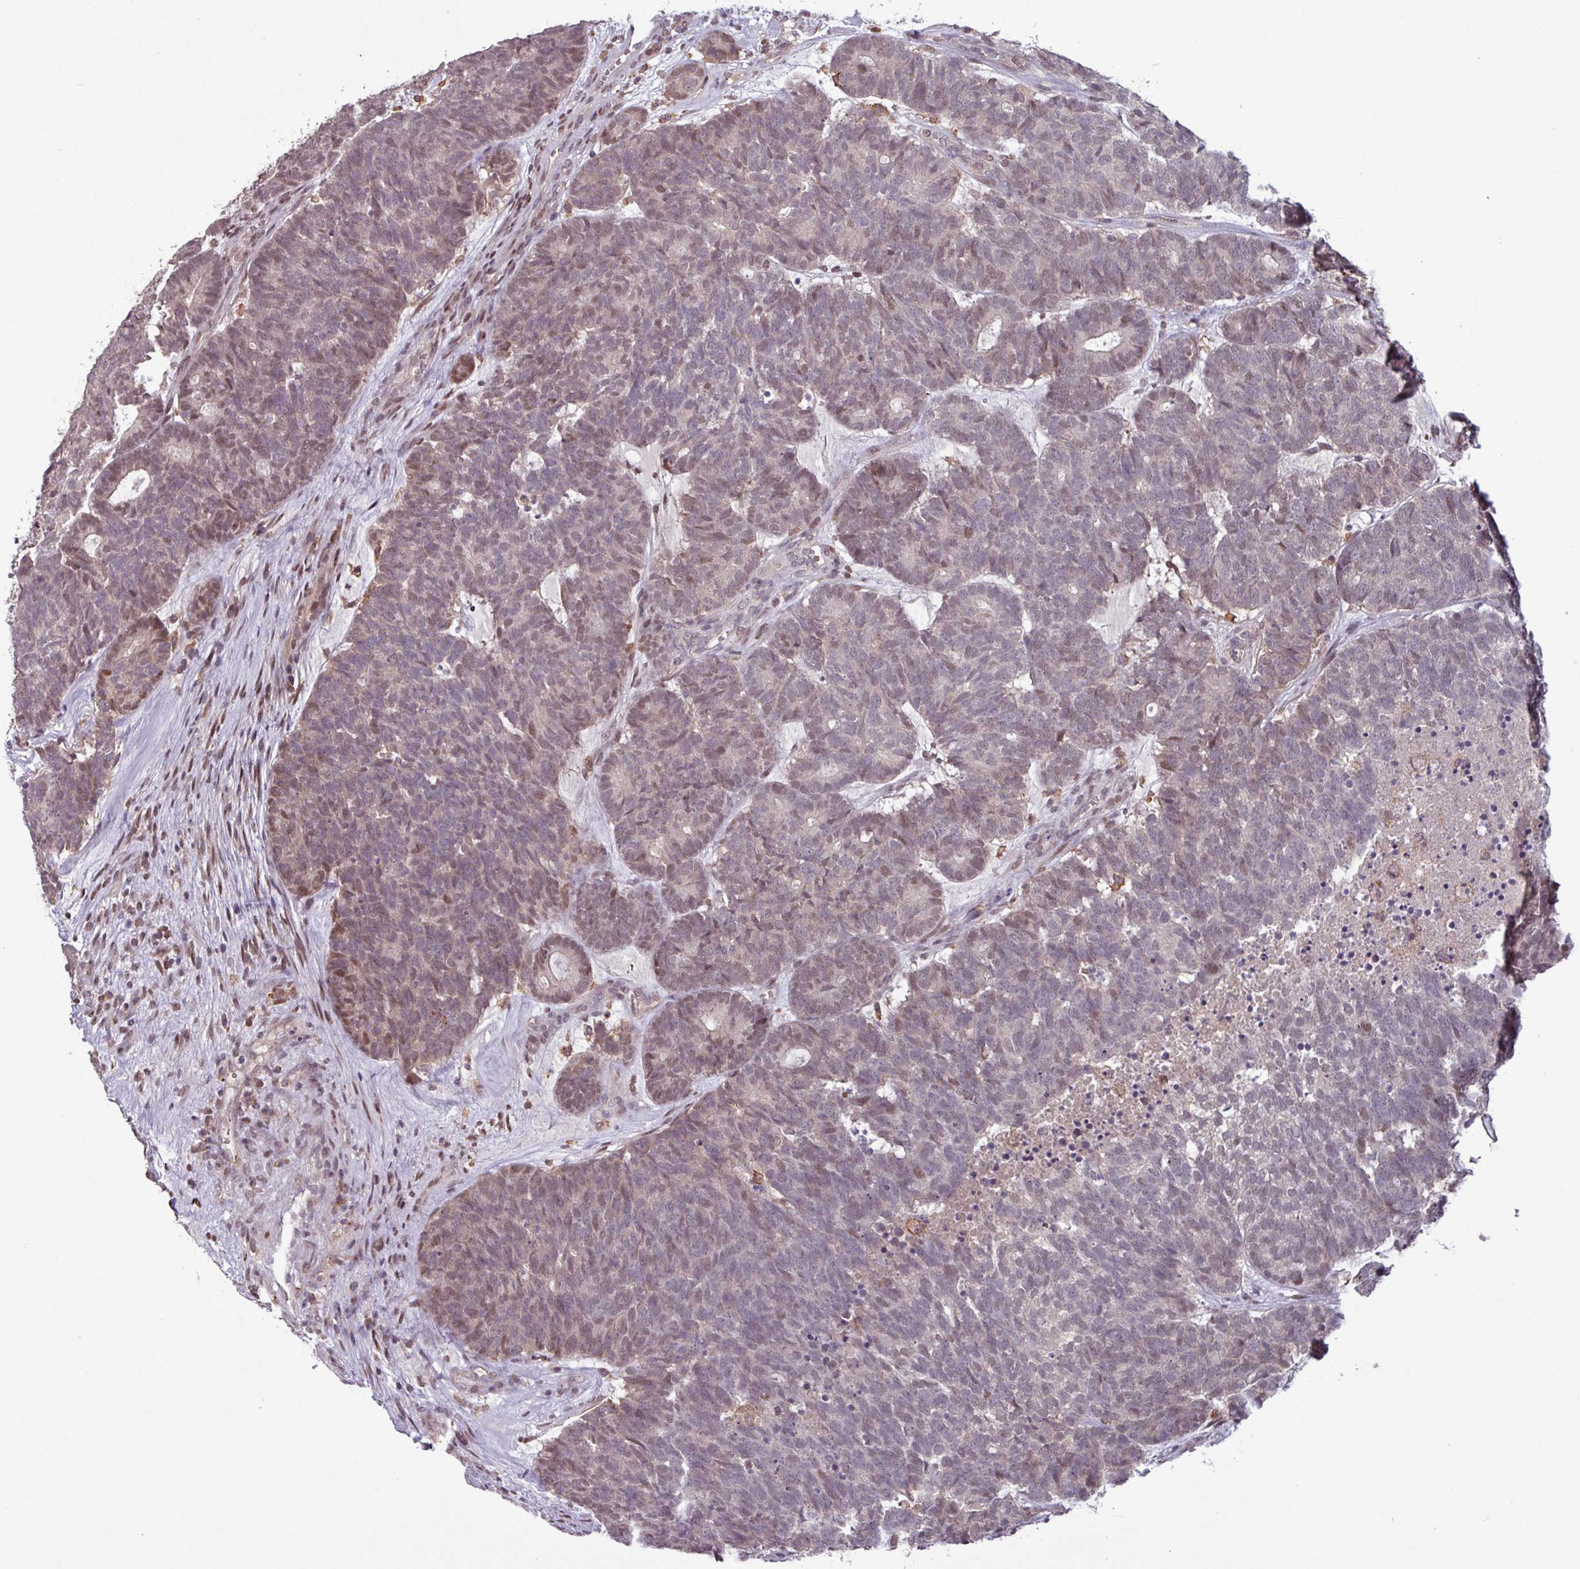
{"staining": {"intensity": "moderate", "quantity": "25%-75%", "location": "nuclear"}, "tissue": "head and neck cancer", "cell_type": "Tumor cells", "image_type": "cancer", "snomed": [{"axis": "morphology", "description": "Adenocarcinoma, NOS"}, {"axis": "topography", "description": "Head-Neck"}], "caption": "Human head and neck cancer (adenocarcinoma) stained for a protein (brown) exhibits moderate nuclear positive staining in approximately 25%-75% of tumor cells.", "gene": "PRRX1", "patient": {"sex": "female", "age": 81}}